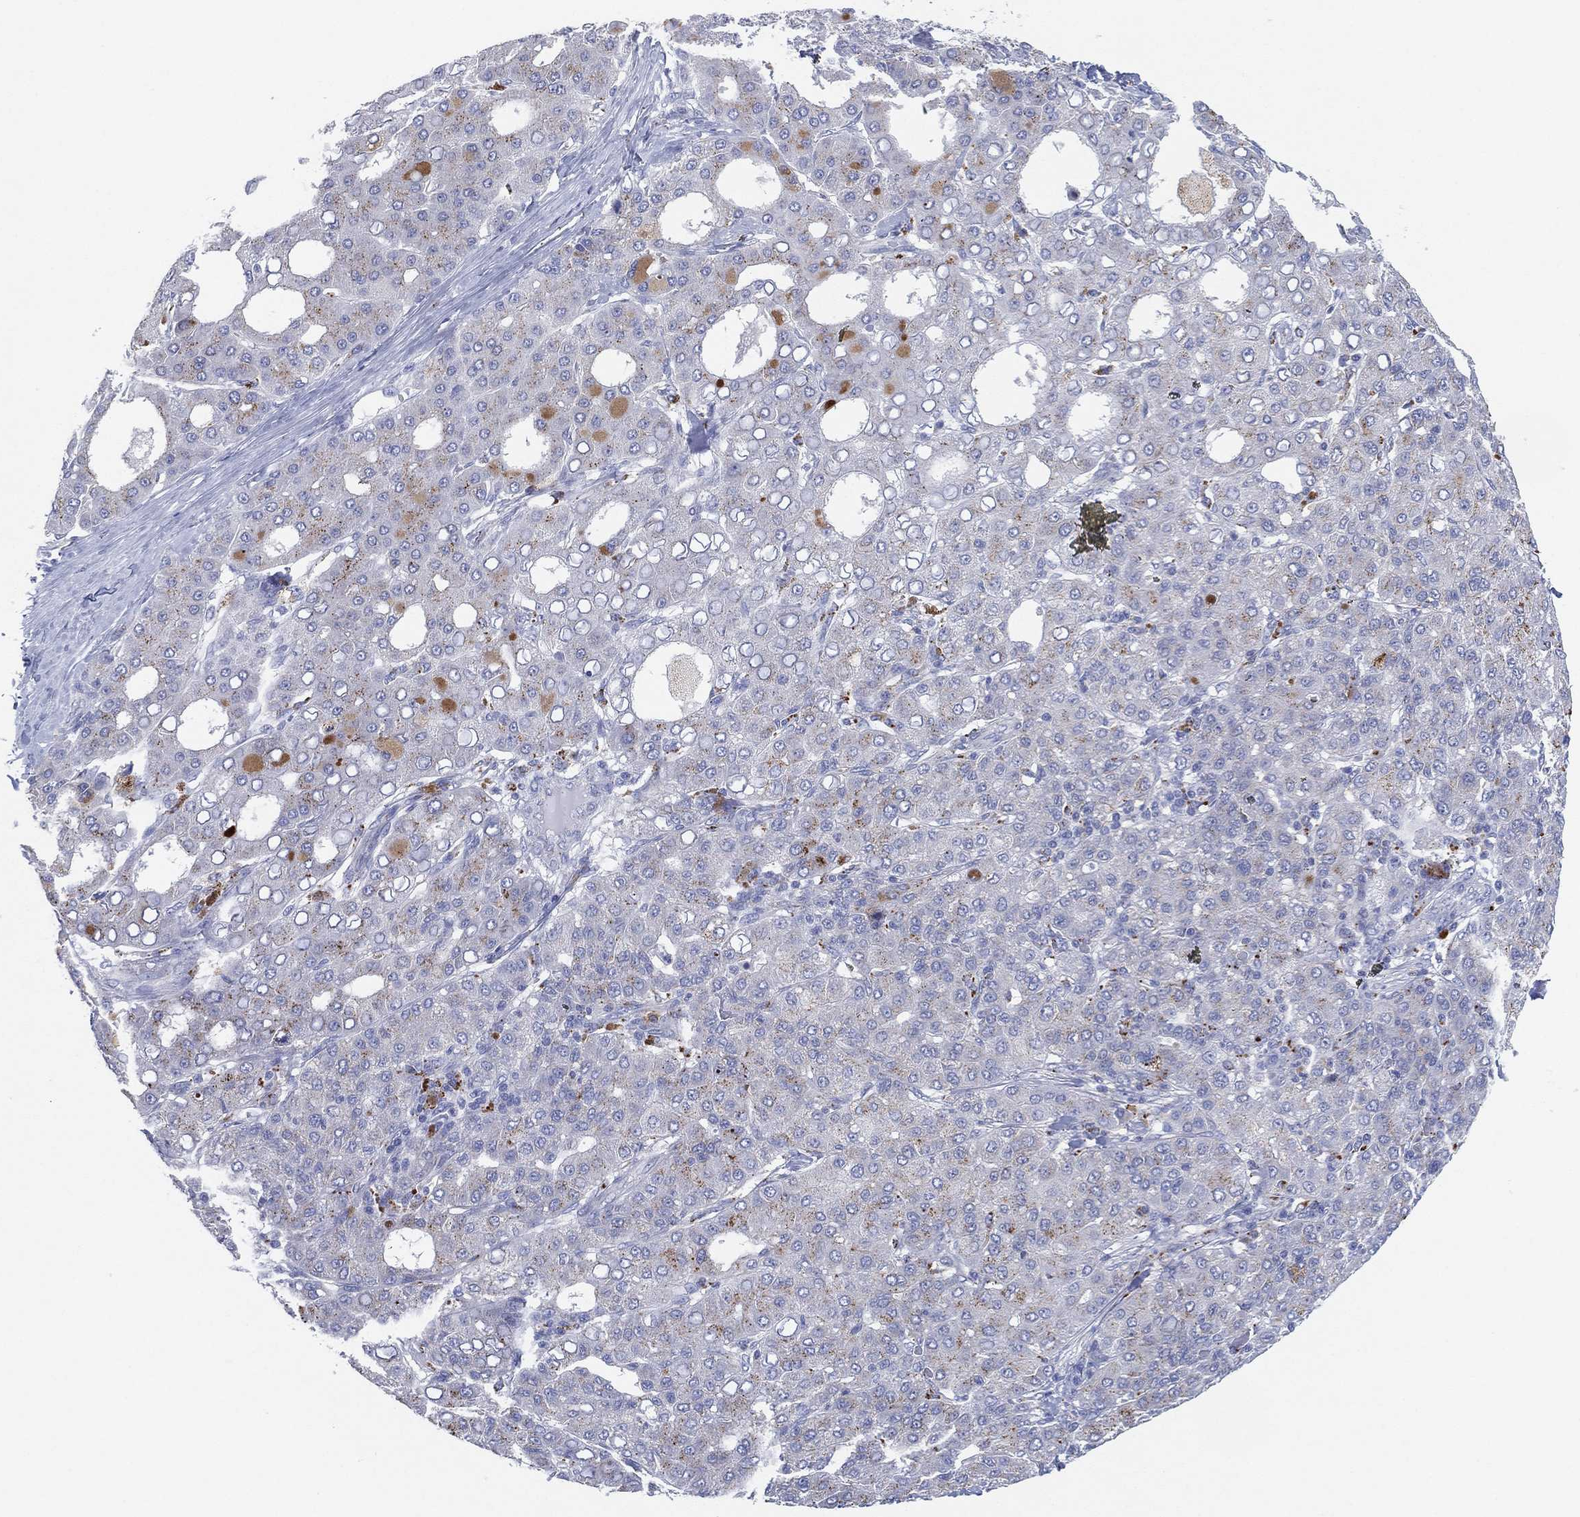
{"staining": {"intensity": "negative", "quantity": "none", "location": "none"}, "tissue": "liver cancer", "cell_type": "Tumor cells", "image_type": "cancer", "snomed": [{"axis": "morphology", "description": "Carcinoma, Hepatocellular, NOS"}, {"axis": "topography", "description": "Liver"}], "caption": "Human liver hepatocellular carcinoma stained for a protein using immunohistochemistry demonstrates no staining in tumor cells.", "gene": "GALNS", "patient": {"sex": "male", "age": 65}}